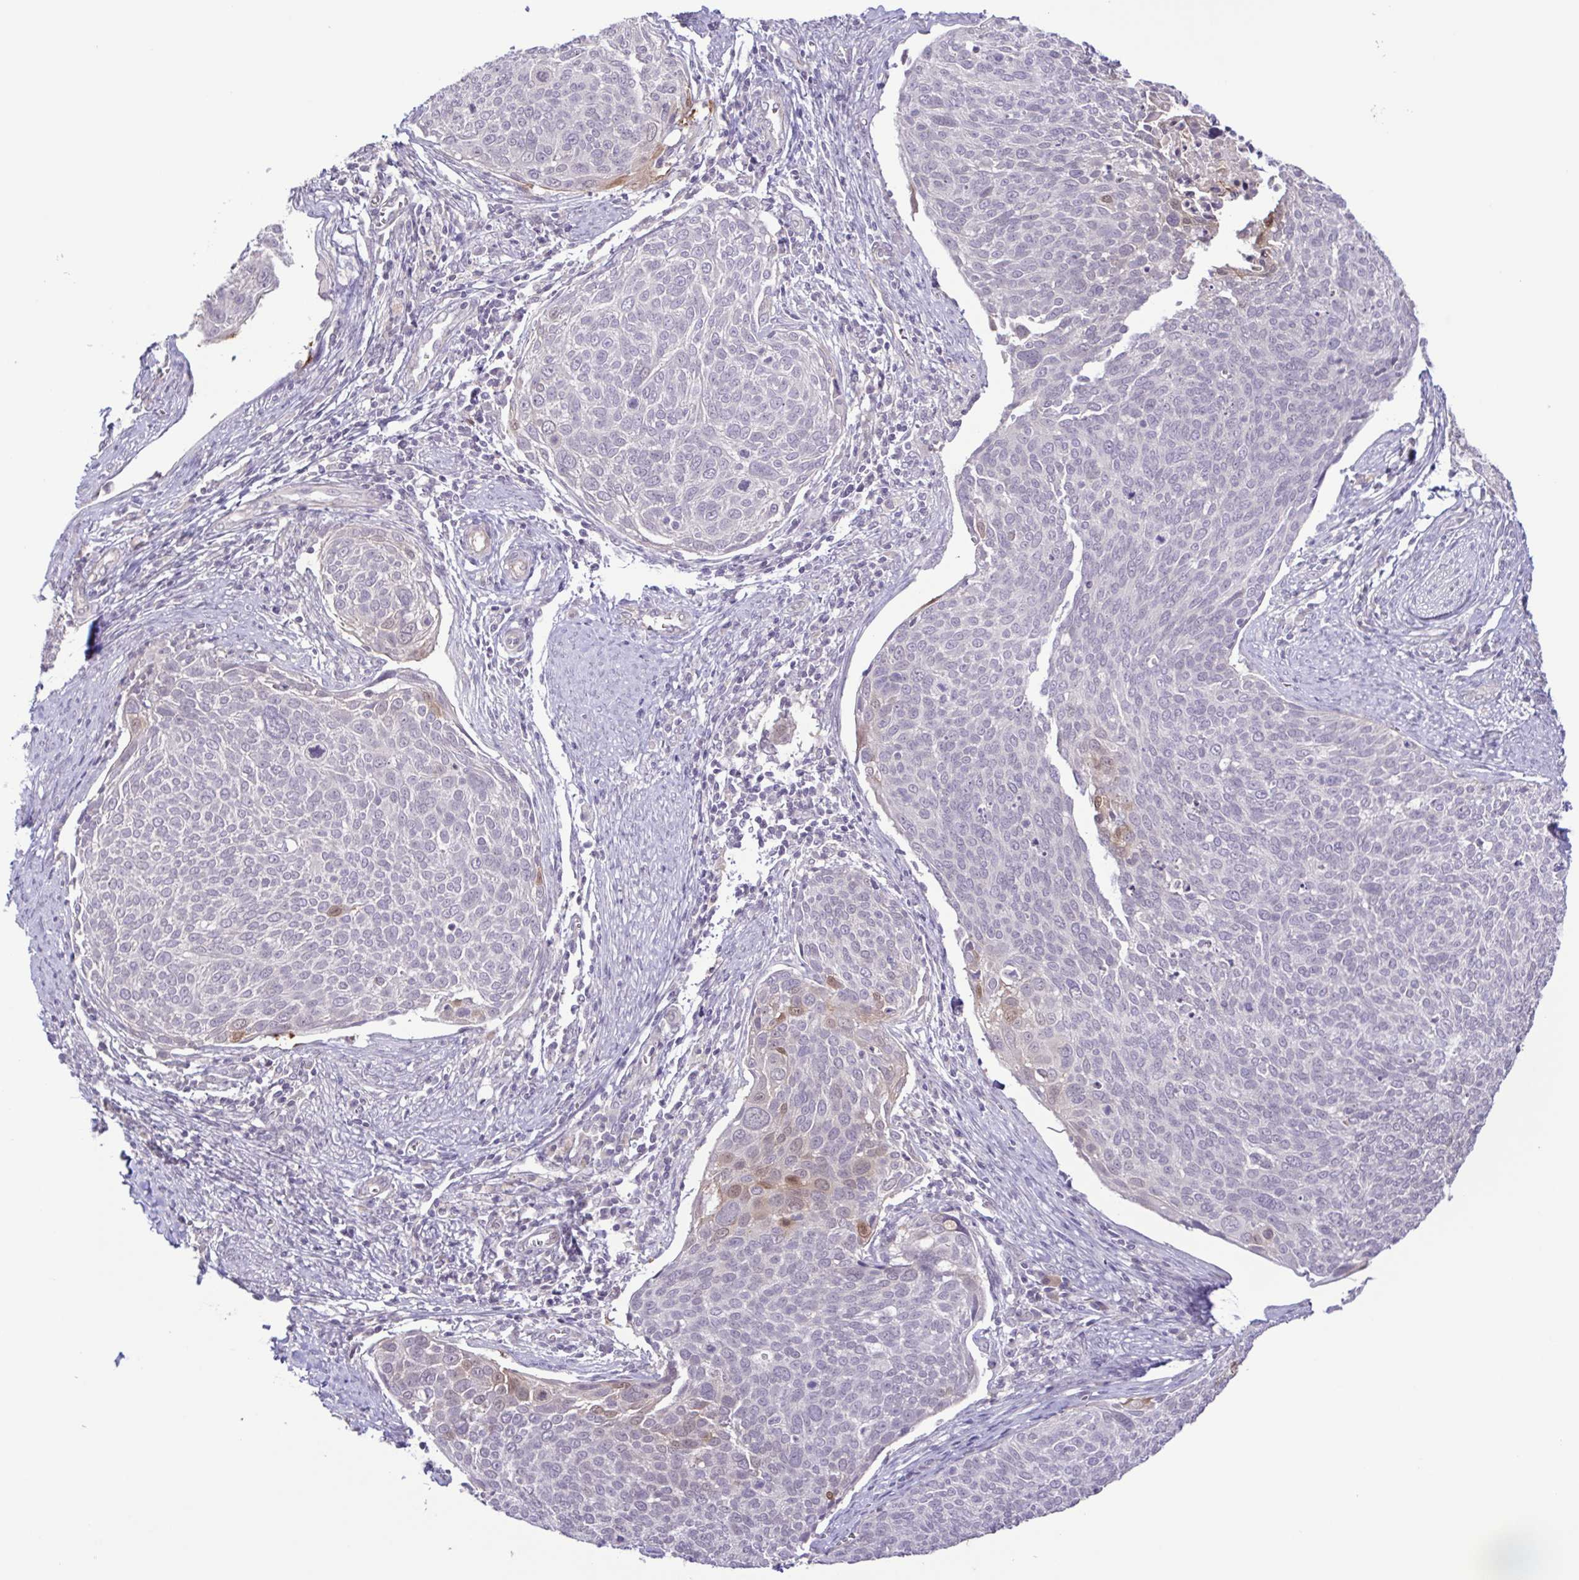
{"staining": {"intensity": "weak", "quantity": "<25%", "location": "nuclear"}, "tissue": "cervical cancer", "cell_type": "Tumor cells", "image_type": "cancer", "snomed": [{"axis": "morphology", "description": "Squamous cell carcinoma, NOS"}, {"axis": "topography", "description": "Cervix"}], "caption": "There is no significant expression in tumor cells of cervical squamous cell carcinoma. Nuclei are stained in blue.", "gene": "IL1RN", "patient": {"sex": "female", "age": 39}}